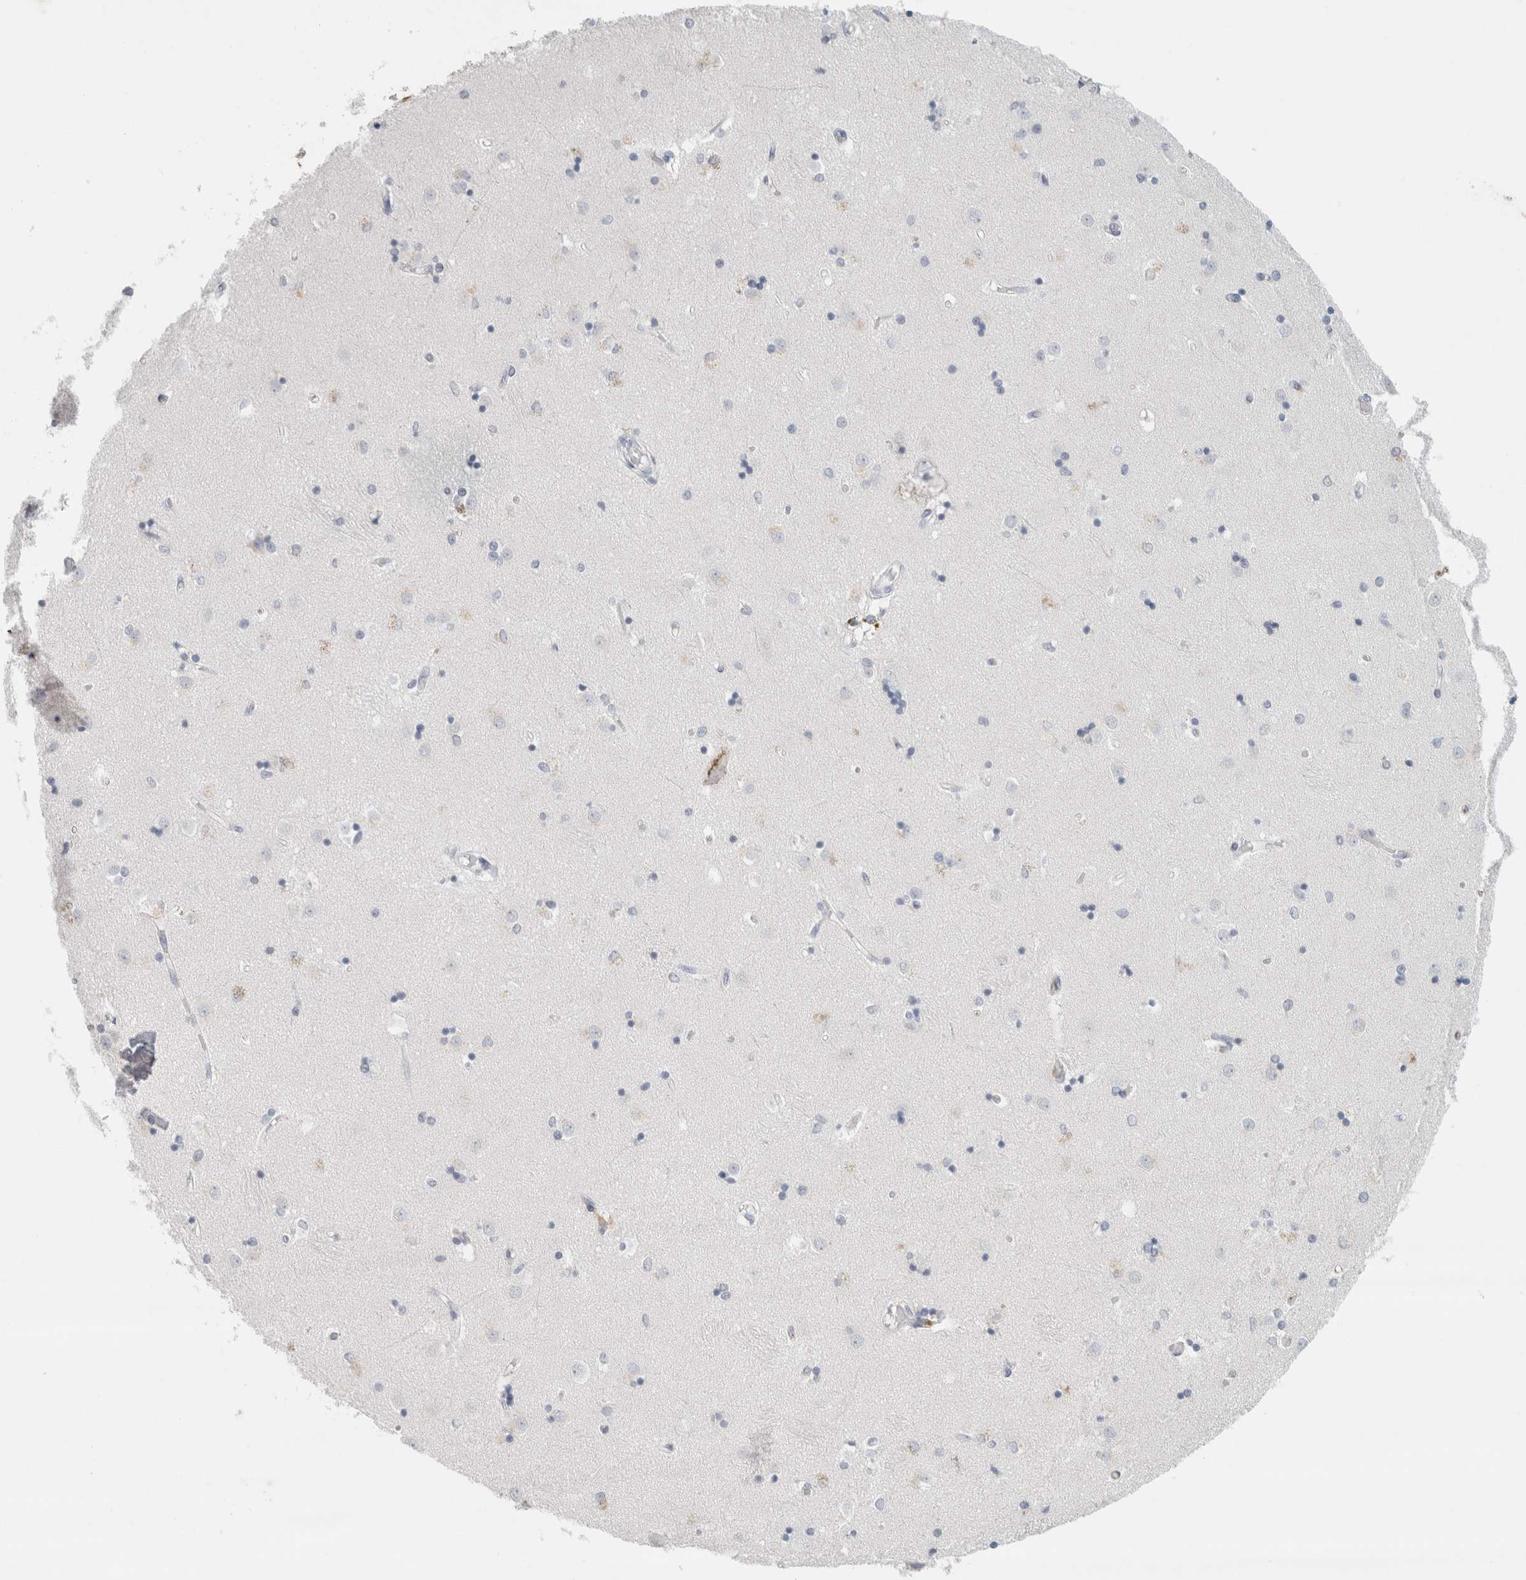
{"staining": {"intensity": "negative", "quantity": "none", "location": "none"}, "tissue": "caudate", "cell_type": "Glial cells", "image_type": "normal", "snomed": [{"axis": "morphology", "description": "Normal tissue, NOS"}, {"axis": "topography", "description": "Lateral ventricle wall"}], "caption": "Image shows no significant protein expression in glial cells of unremarkable caudate. The staining is performed using DAB brown chromogen with nuclei counter-stained in using hematoxylin.", "gene": "IL6", "patient": {"sex": "male", "age": 45}}